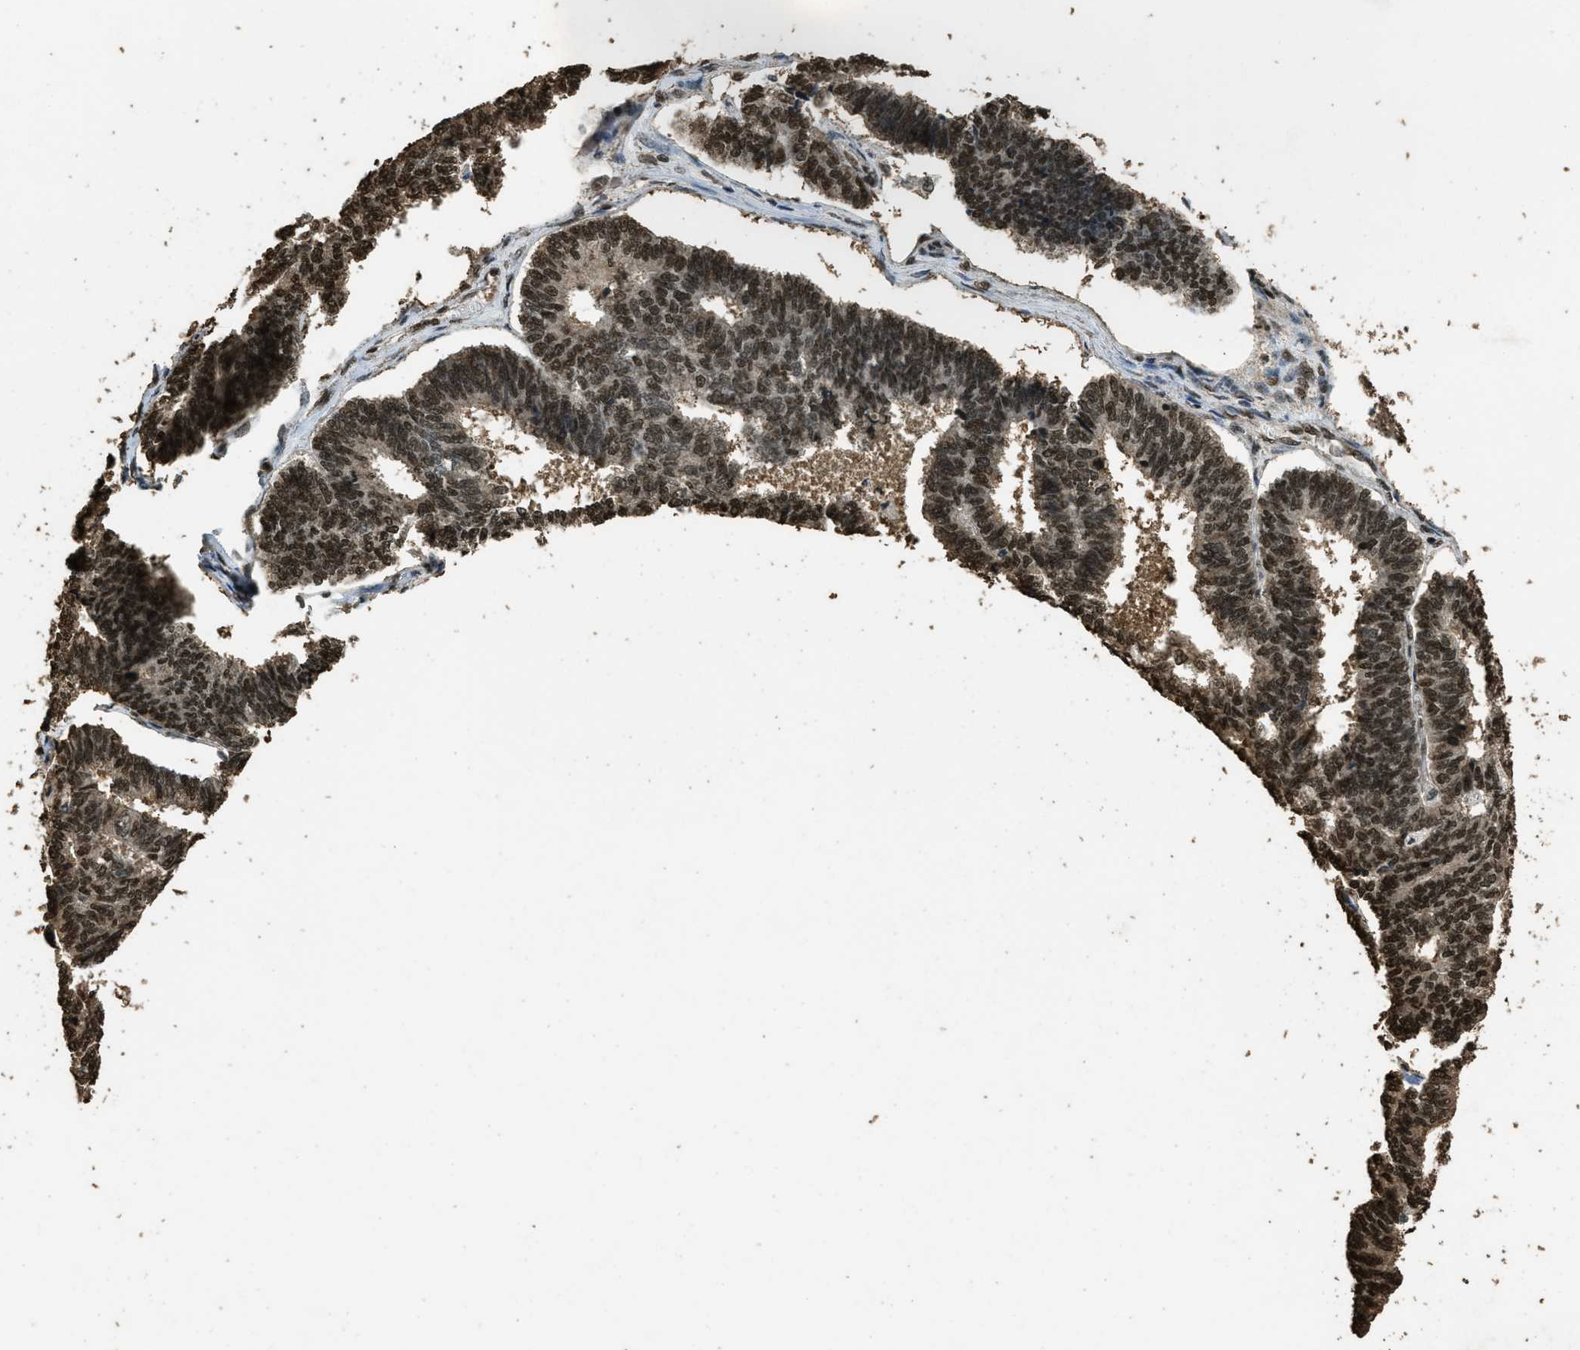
{"staining": {"intensity": "strong", "quantity": ">75%", "location": "nuclear"}, "tissue": "endometrial cancer", "cell_type": "Tumor cells", "image_type": "cancer", "snomed": [{"axis": "morphology", "description": "Adenocarcinoma, NOS"}, {"axis": "topography", "description": "Endometrium"}], "caption": "Immunohistochemistry (IHC) photomicrograph of neoplastic tissue: endometrial adenocarcinoma stained using immunohistochemistry (IHC) reveals high levels of strong protein expression localized specifically in the nuclear of tumor cells, appearing as a nuclear brown color.", "gene": "MYB", "patient": {"sex": "female", "age": 70}}